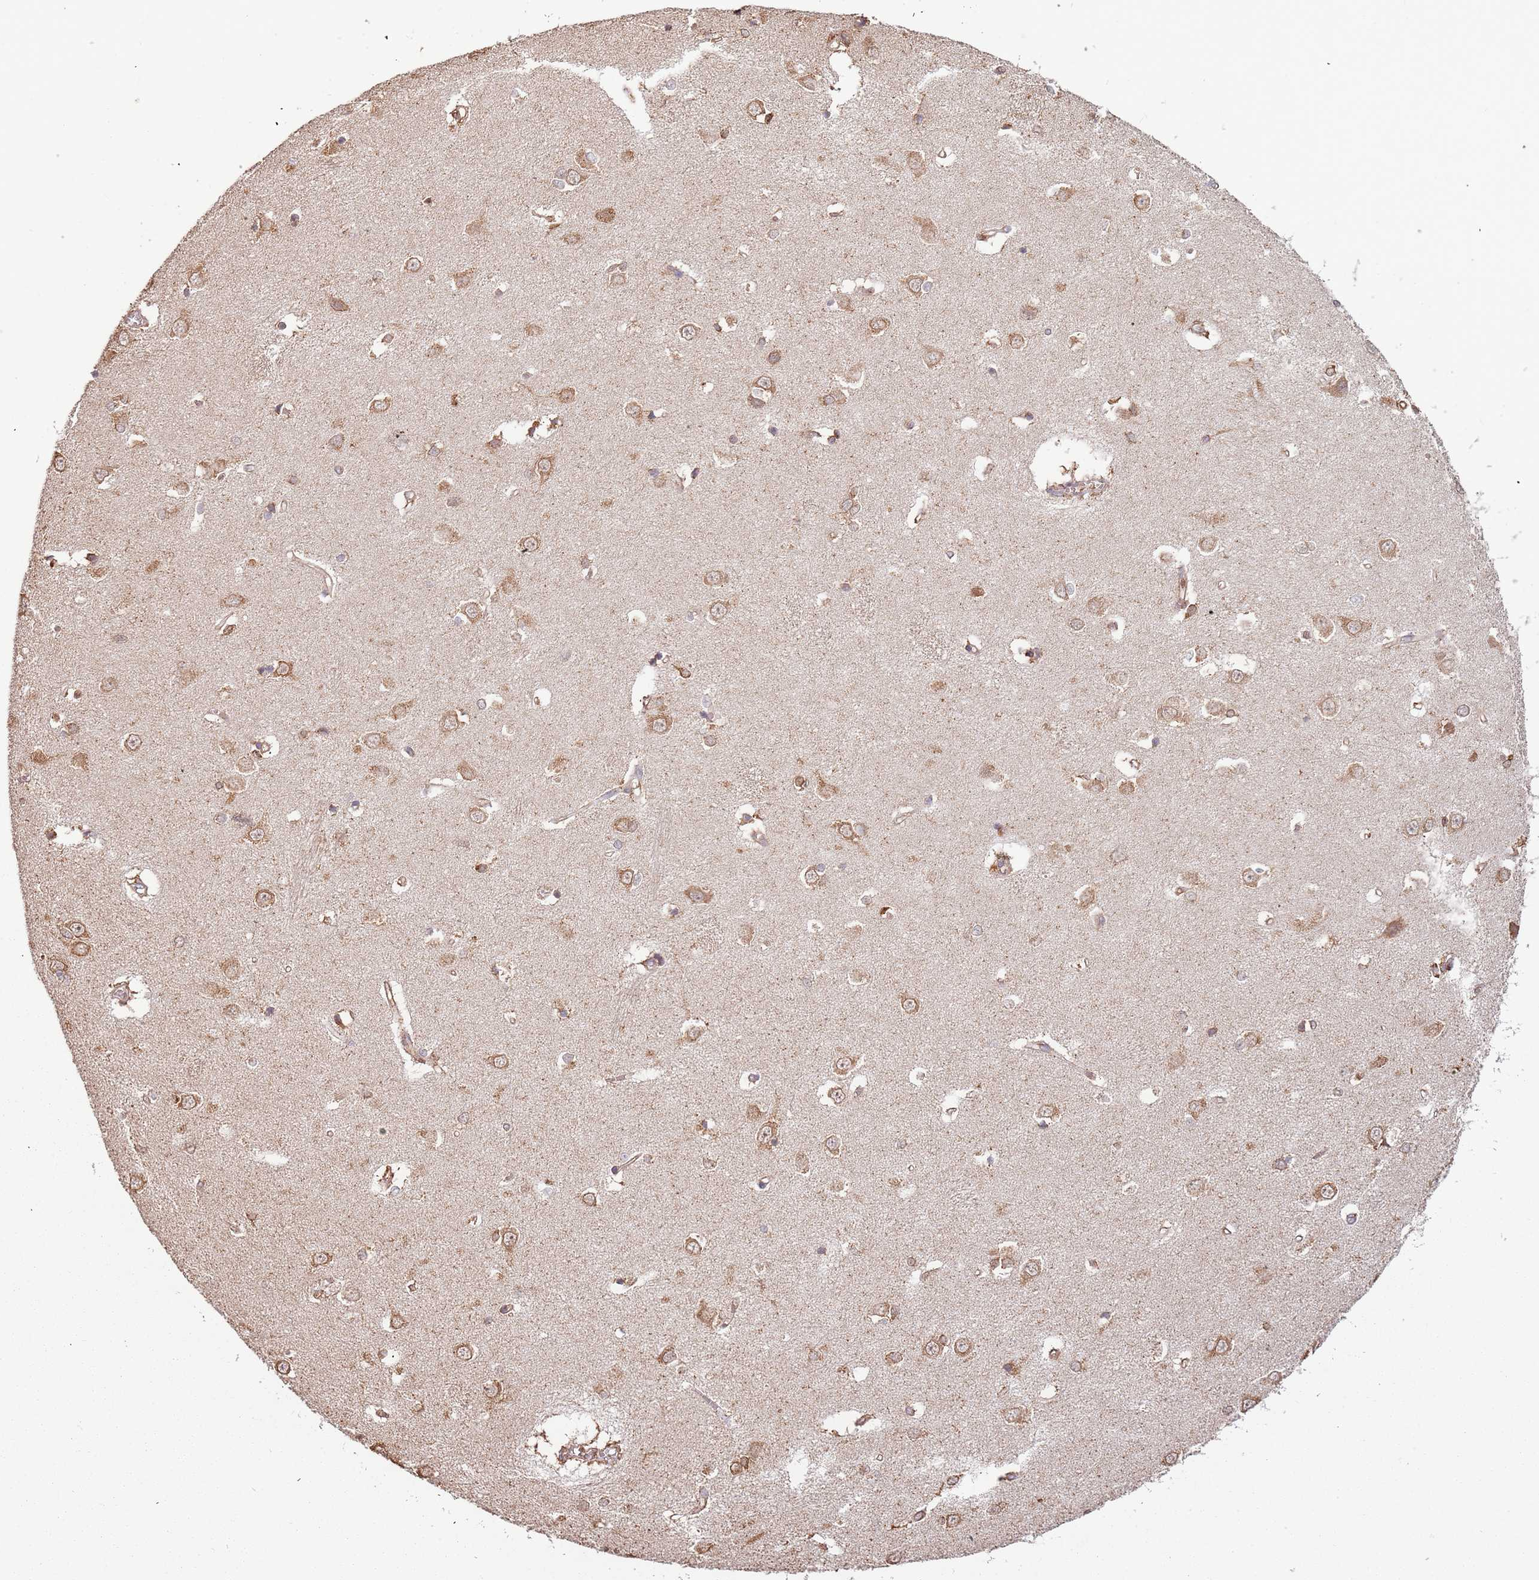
{"staining": {"intensity": "moderate", "quantity": "<25%", "location": "cytoplasmic/membranous"}, "tissue": "caudate", "cell_type": "Glial cells", "image_type": "normal", "snomed": [{"axis": "morphology", "description": "Normal tissue, NOS"}, {"axis": "topography", "description": "Lateral ventricle wall"}], "caption": "The histopathology image exhibits staining of benign caudate, revealing moderate cytoplasmic/membranous protein expression (brown color) within glial cells. (DAB (3,3'-diaminobenzidine) IHC with brightfield microscopy, high magnification).", "gene": "ATOSB", "patient": {"sex": "male", "age": 37}}